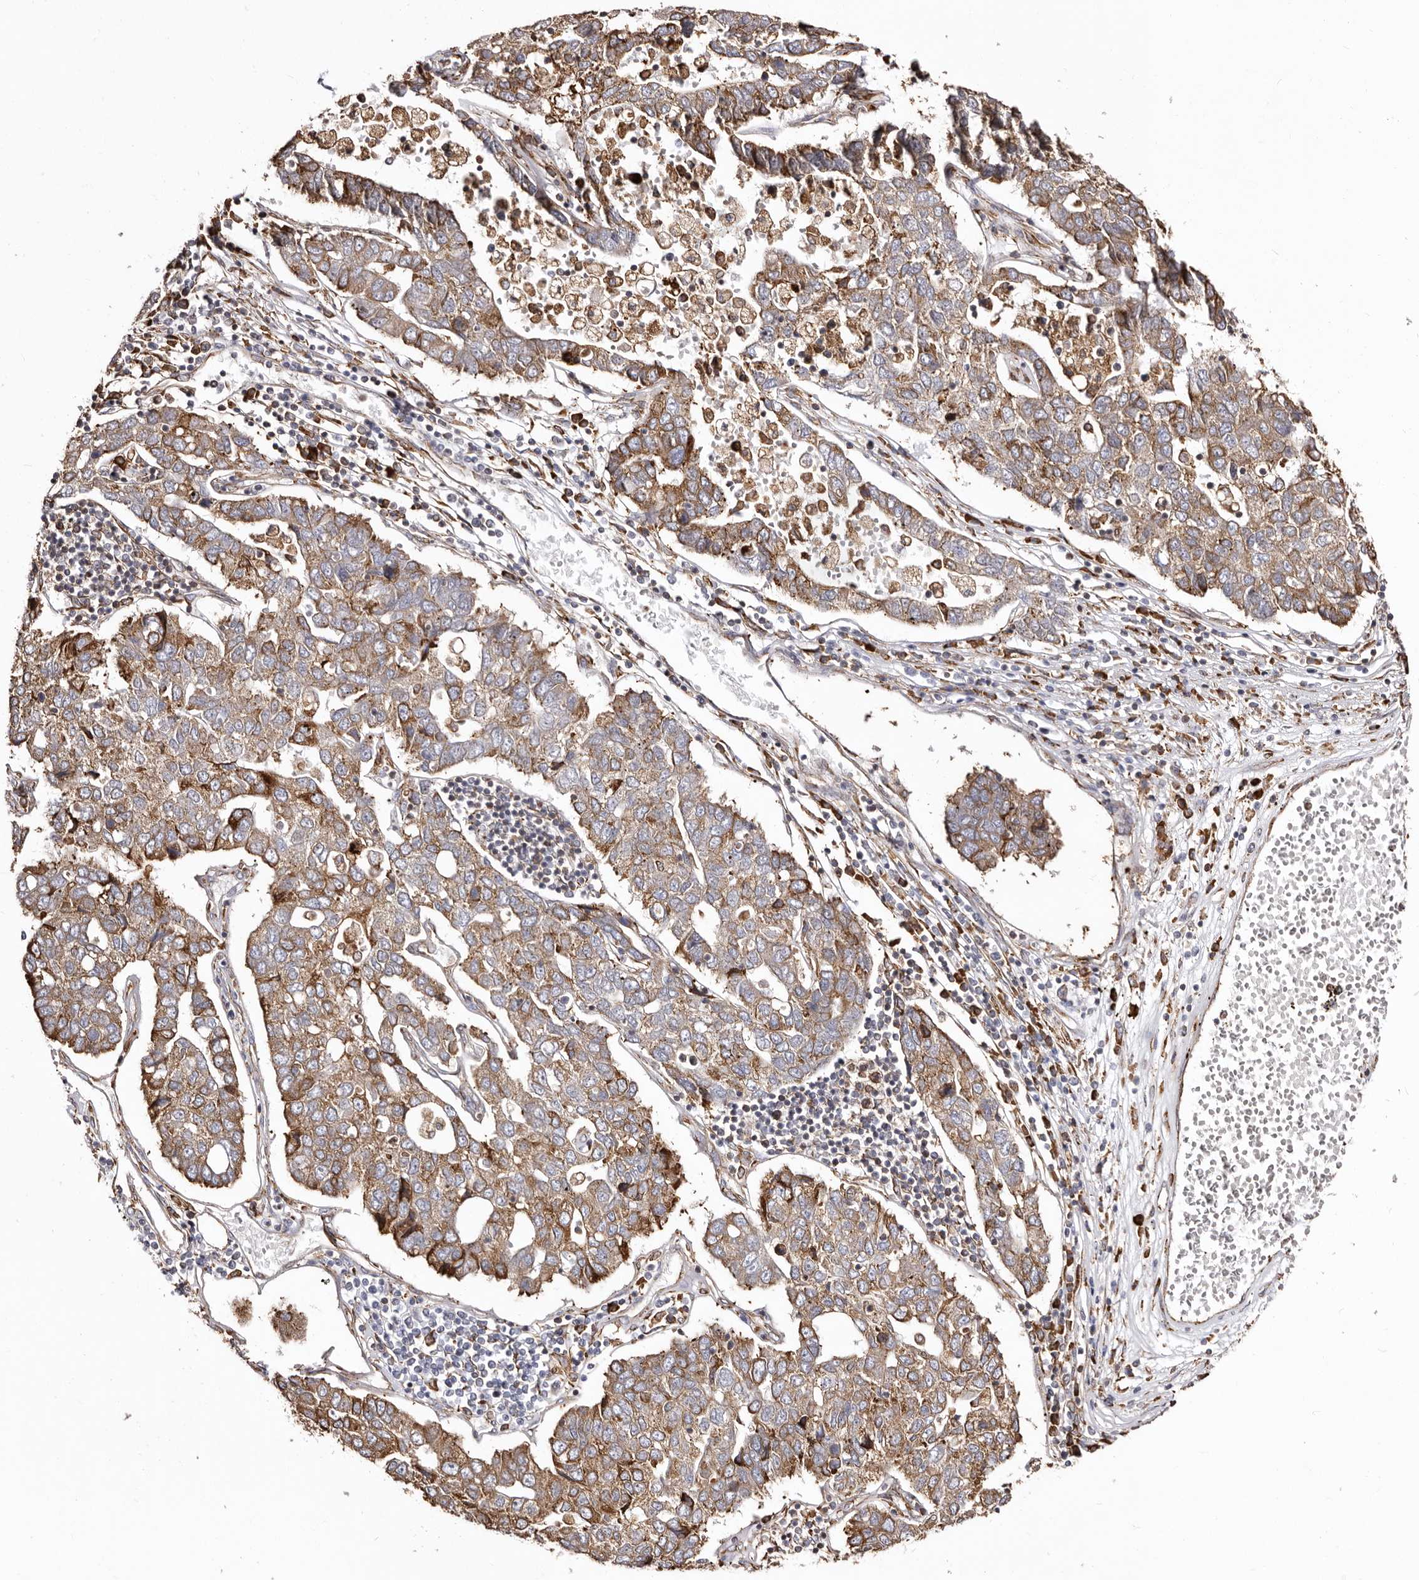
{"staining": {"intensity": "moderate", "quantity": ">75%", "location": "cytoplasmic/membranous"}, "tissue": "pancreatic cancer", "cell_type": "Tumor cells", "image_type": "cancer", "snomed": [{"axis": "morphology", "description": "Adenocarcinoma, NOS"}, {"axis": "topography", "description": "Pancreas"}], "caption": "Immunohistochemistry histopathology image of neoplastic tissue: pancreatic cancer stained using immunohistochemistry reveals medium levels of moderate protein expression localized specifically in the cytoplasmic/membranous of tumor cells, appearing as a cytoplasmic/membranous brown color.", "gene": "ACBD6", "patient": {"sex": "female", "age": 61}}